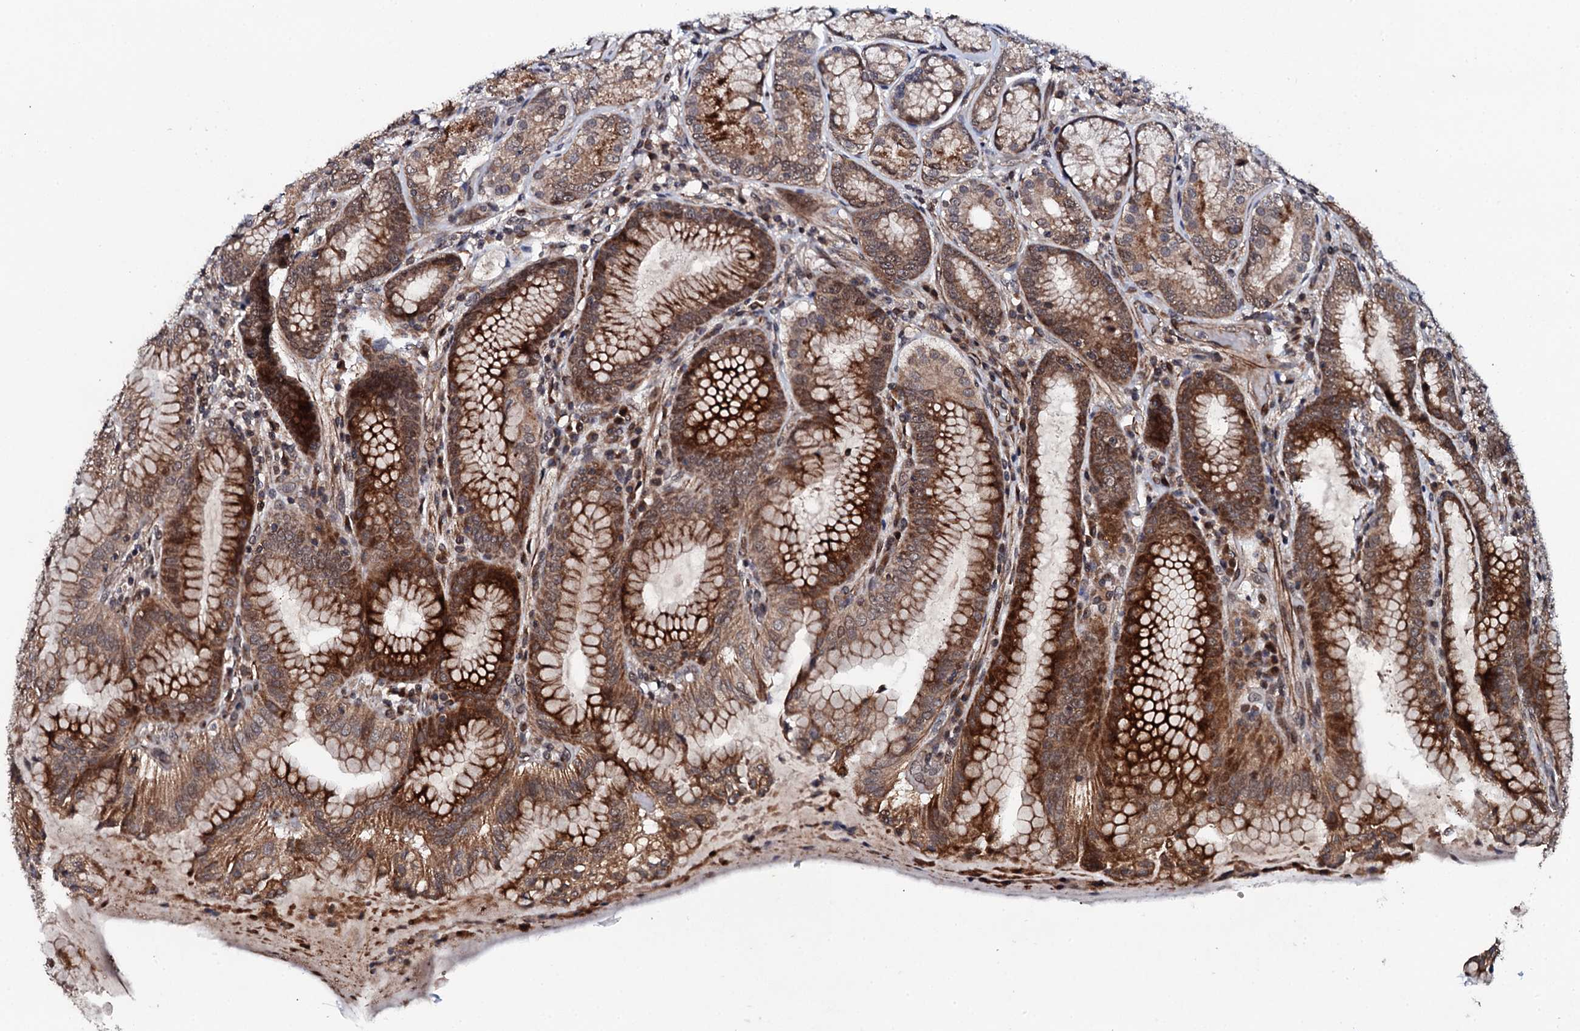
{"staining": {"intensity": "moderate", "quantity": ">75%", "location": "cytoplasmic/membranous,nuclear"}, "tissue": "stomach", "cell_type": "Glandular cells", "image_type": "normal", "snomed": [{"axis": "morphology", "description": "Normal tissue, NOS"}, {"axis": "topography", "description": "Stomach, upper"}, {"axis": "topography", "description": "Stomach, lower"}], "caption": "Immunohistochemistry (IHC) histopathology image of benign human stomach stained for a protein (brown), which displays medium levels of moderate cytoplasmic/membranous,nuclear expression in about >75% of glandular cells.", "gene": "FAM111A", "patient": {"sex": "female", "age": 76}}